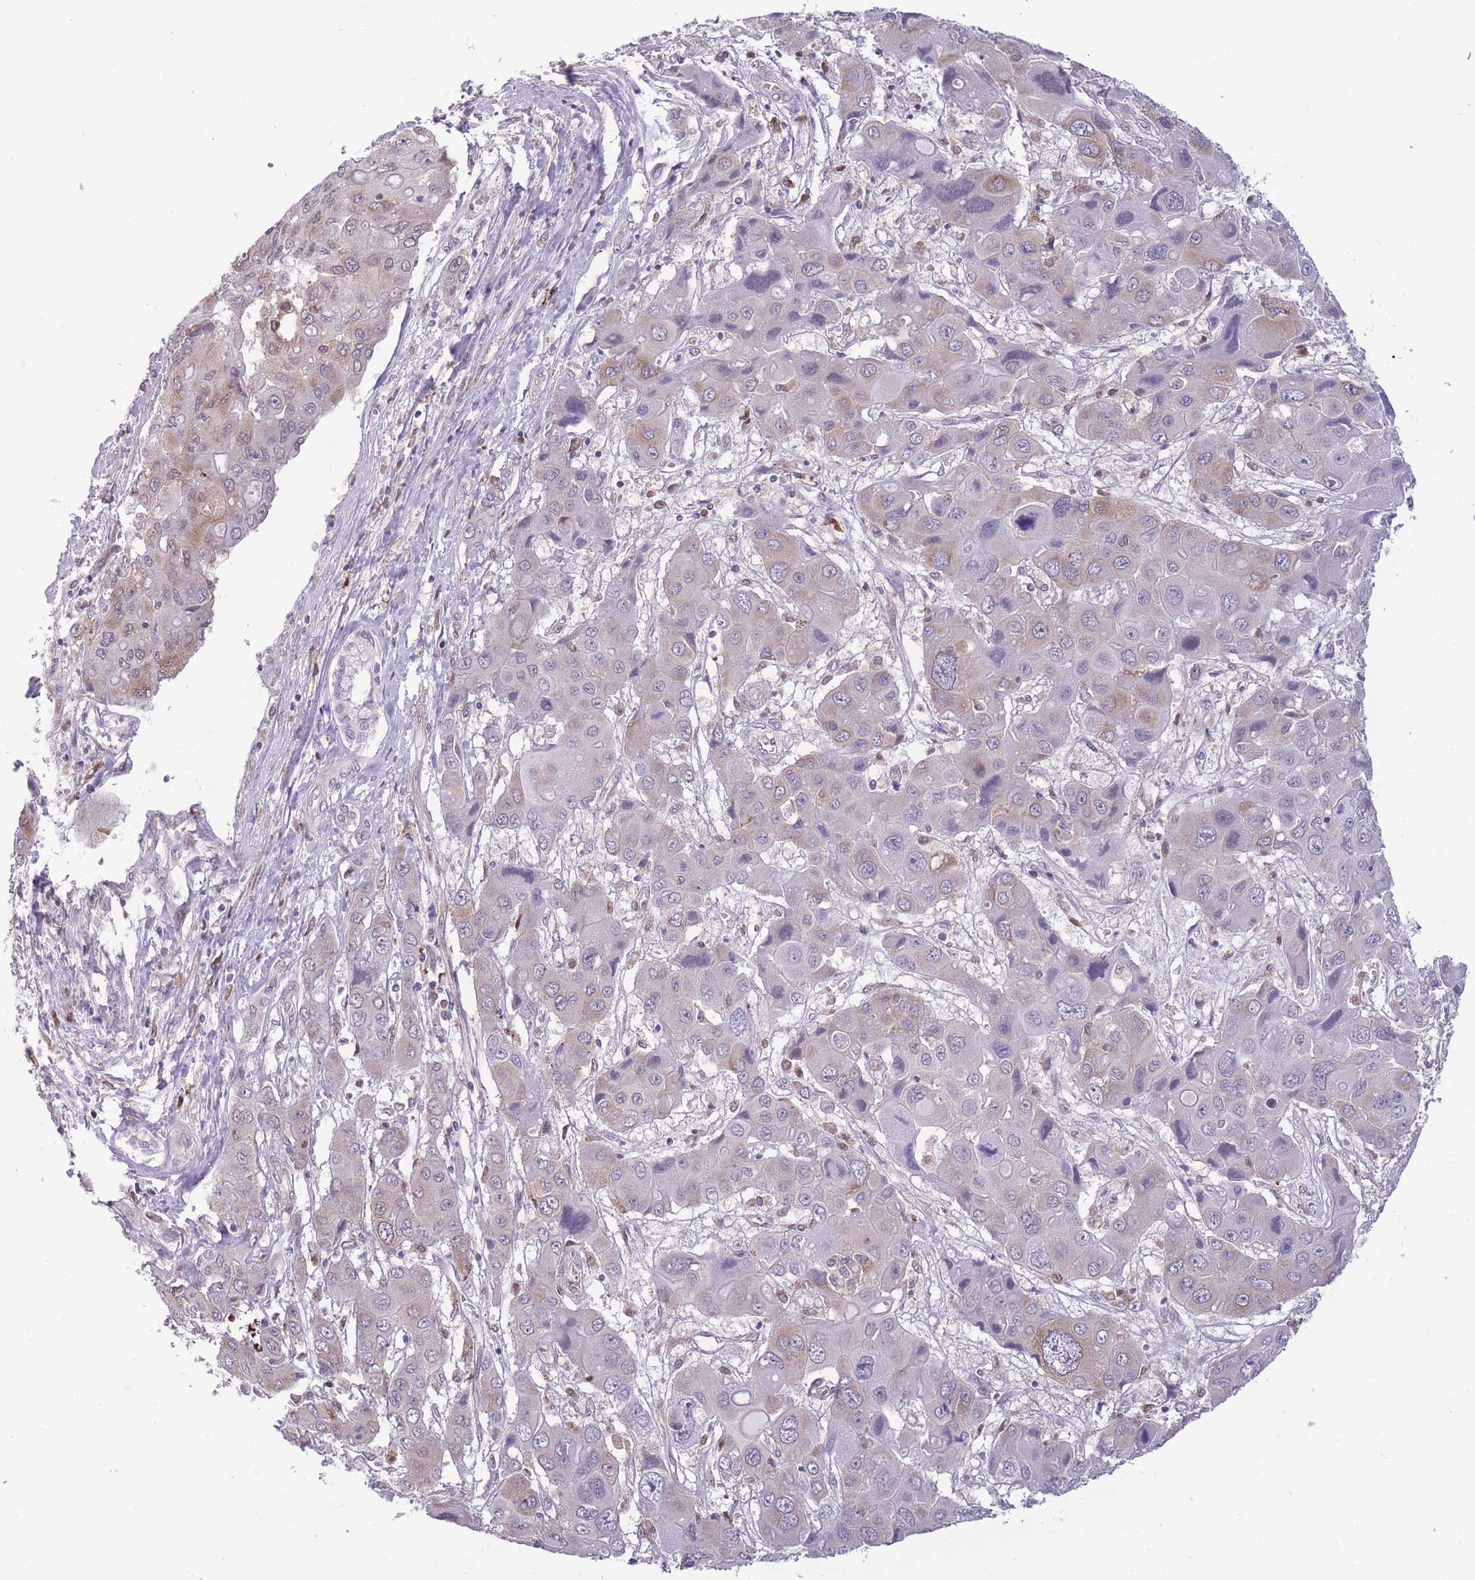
{"staining": {"intensity": "weak", "quantity": "<25%", "location": "cytoplasmic/membranous"}, "tissue": "liver cancer", "cell_type": "Tumor cells", "image_type": "cancer", "snomed": [{"axis": "morphology", "description": "Cholangiocarcinoma"}, {"axis": "topography", "description": "Liver"}], "caption": "A micrograph of human liver cancer (cholangiocarcinoma) is negative for staining in tumor cells.", "gene": "TMEM121", "patient": {"sex": "male", "age": 67}}